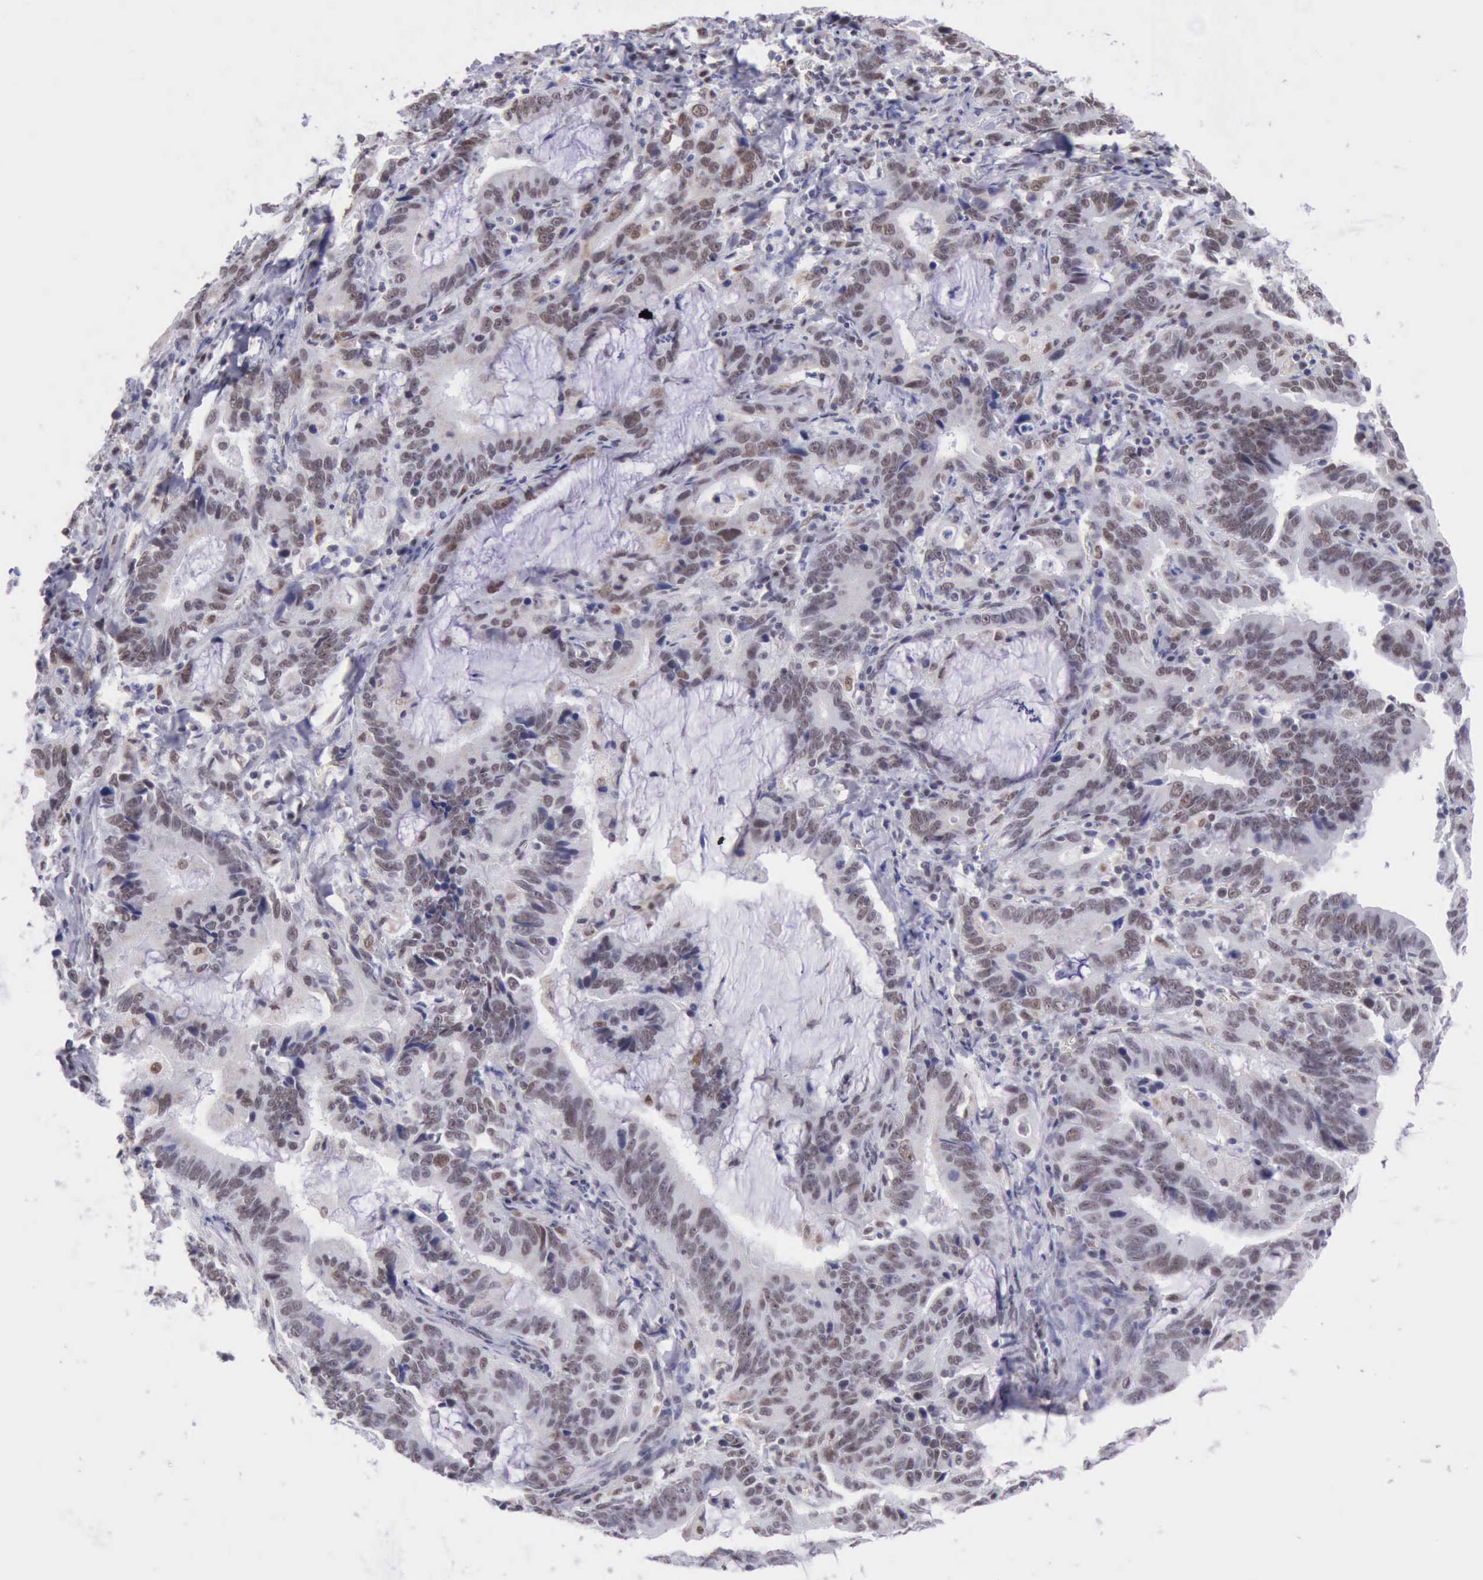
{"staining": {"intensity": "weak", "quantity": ">75%", "location": "nuclear"}, "tissue": "stomach cancer", "cell_type": "Tumor cells", "image_type": "cancer", "snomed": [{"axis": "morphology", "description": "Adenocarcinoma, NOS"}, {"axis": "topography", "description": "Stomach, upper"}], "caption": "There is low levels of weak nuclear expression in tumor cells of stomach adenocarcinoma, as demonstrated by immunohistochemical staining (brown color).", "gene": "ERCC4", "patient": {"sex": "male", "age": 63}}